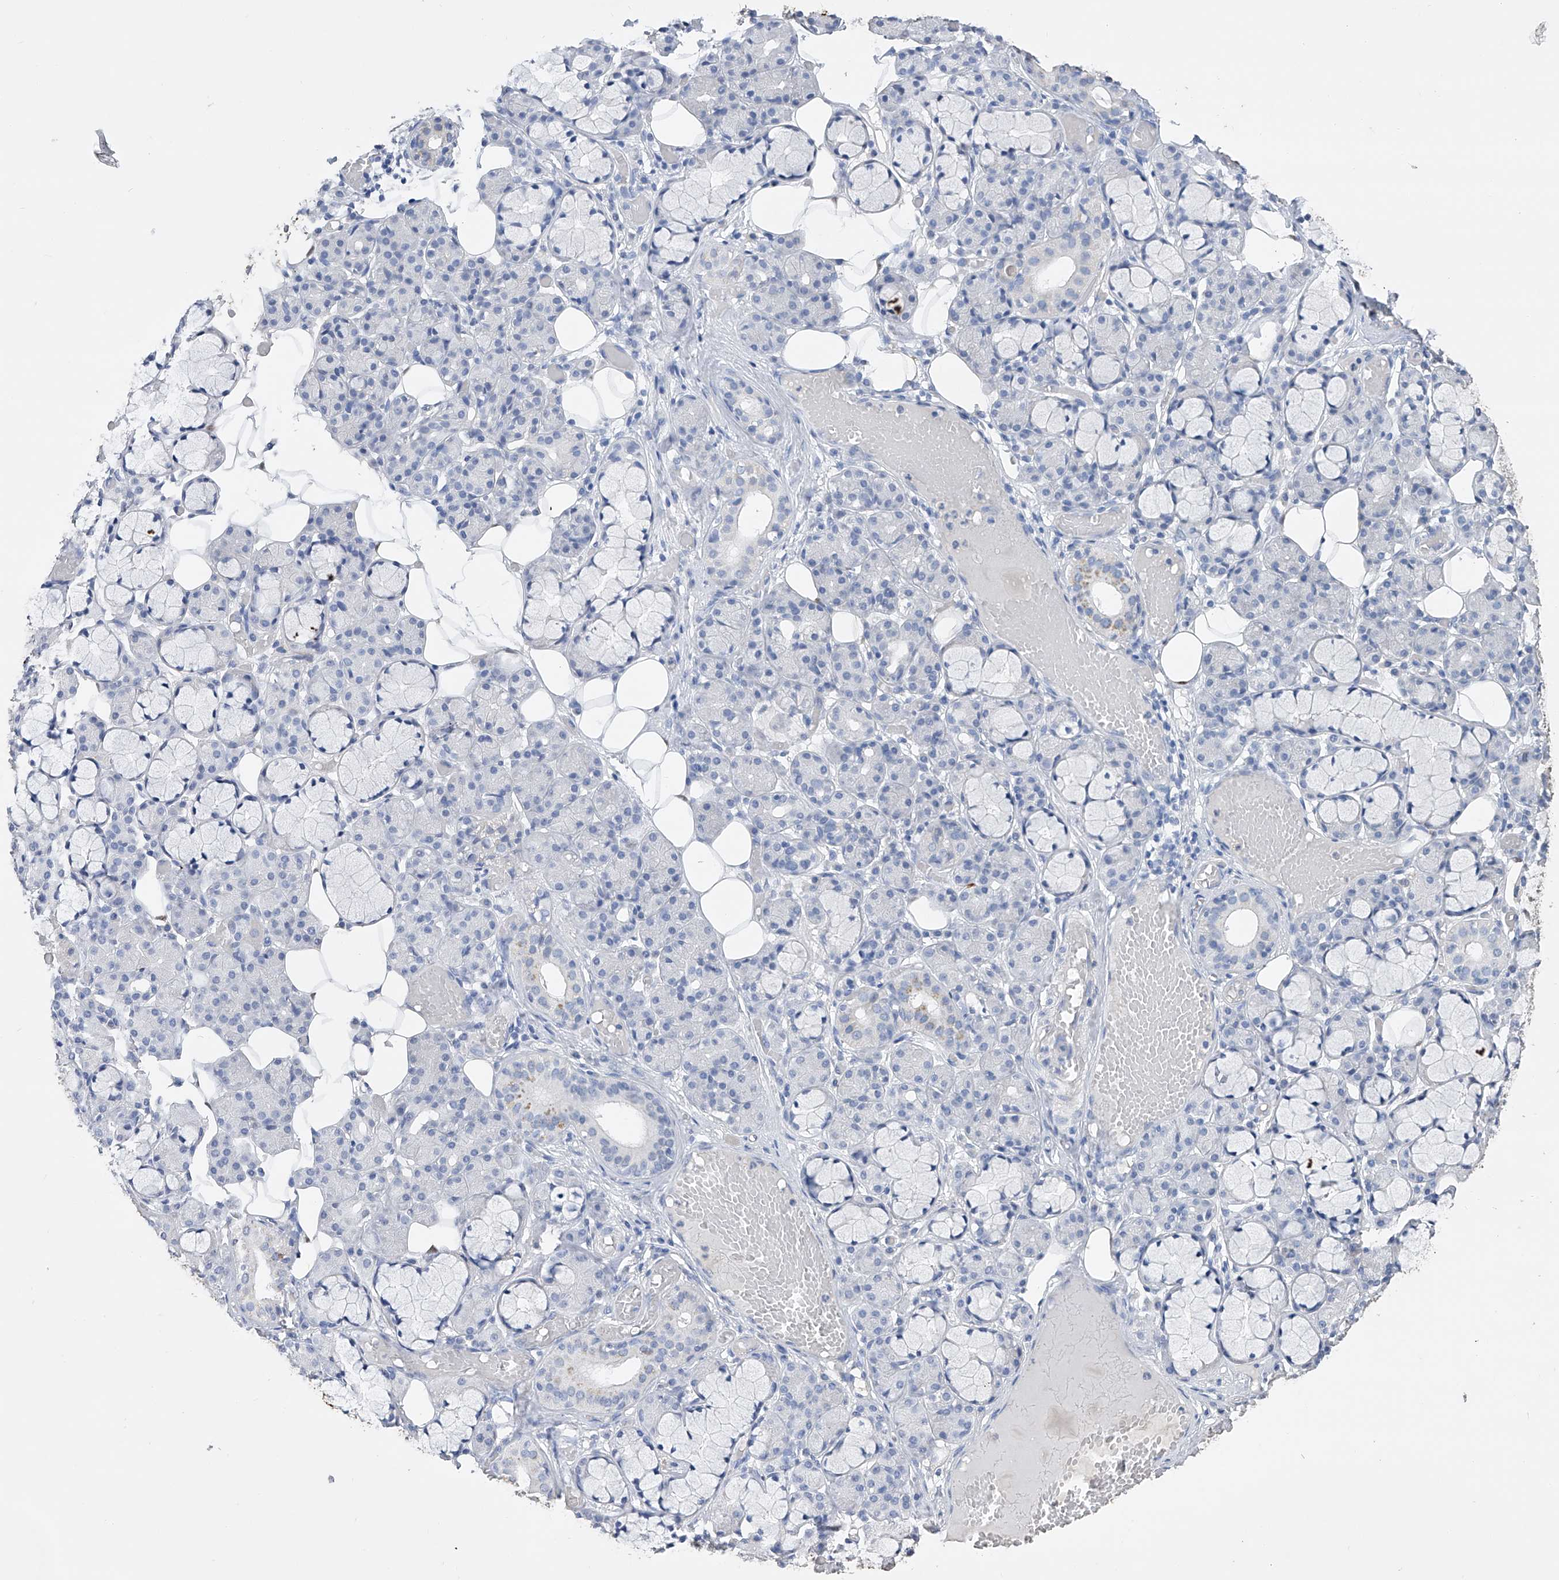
{"staining": {"intensity": "negative", "quantity": "none", "location": "none"}, "tissue": "salivary gland", "cell_type": "Glandular cells", "image_type": "normal", "snomed": [{"axis": "morphology", "description": "Normal tissue, NOS"}, {"axis": "topography", "description": "Salivary gland"}], "caption": "Immunohistochemical staining of benign salivary gland displays no significant positivity in glandular cells.", "gene": "ADRA1A", "patient": {"sex": "male", "age": 63}}